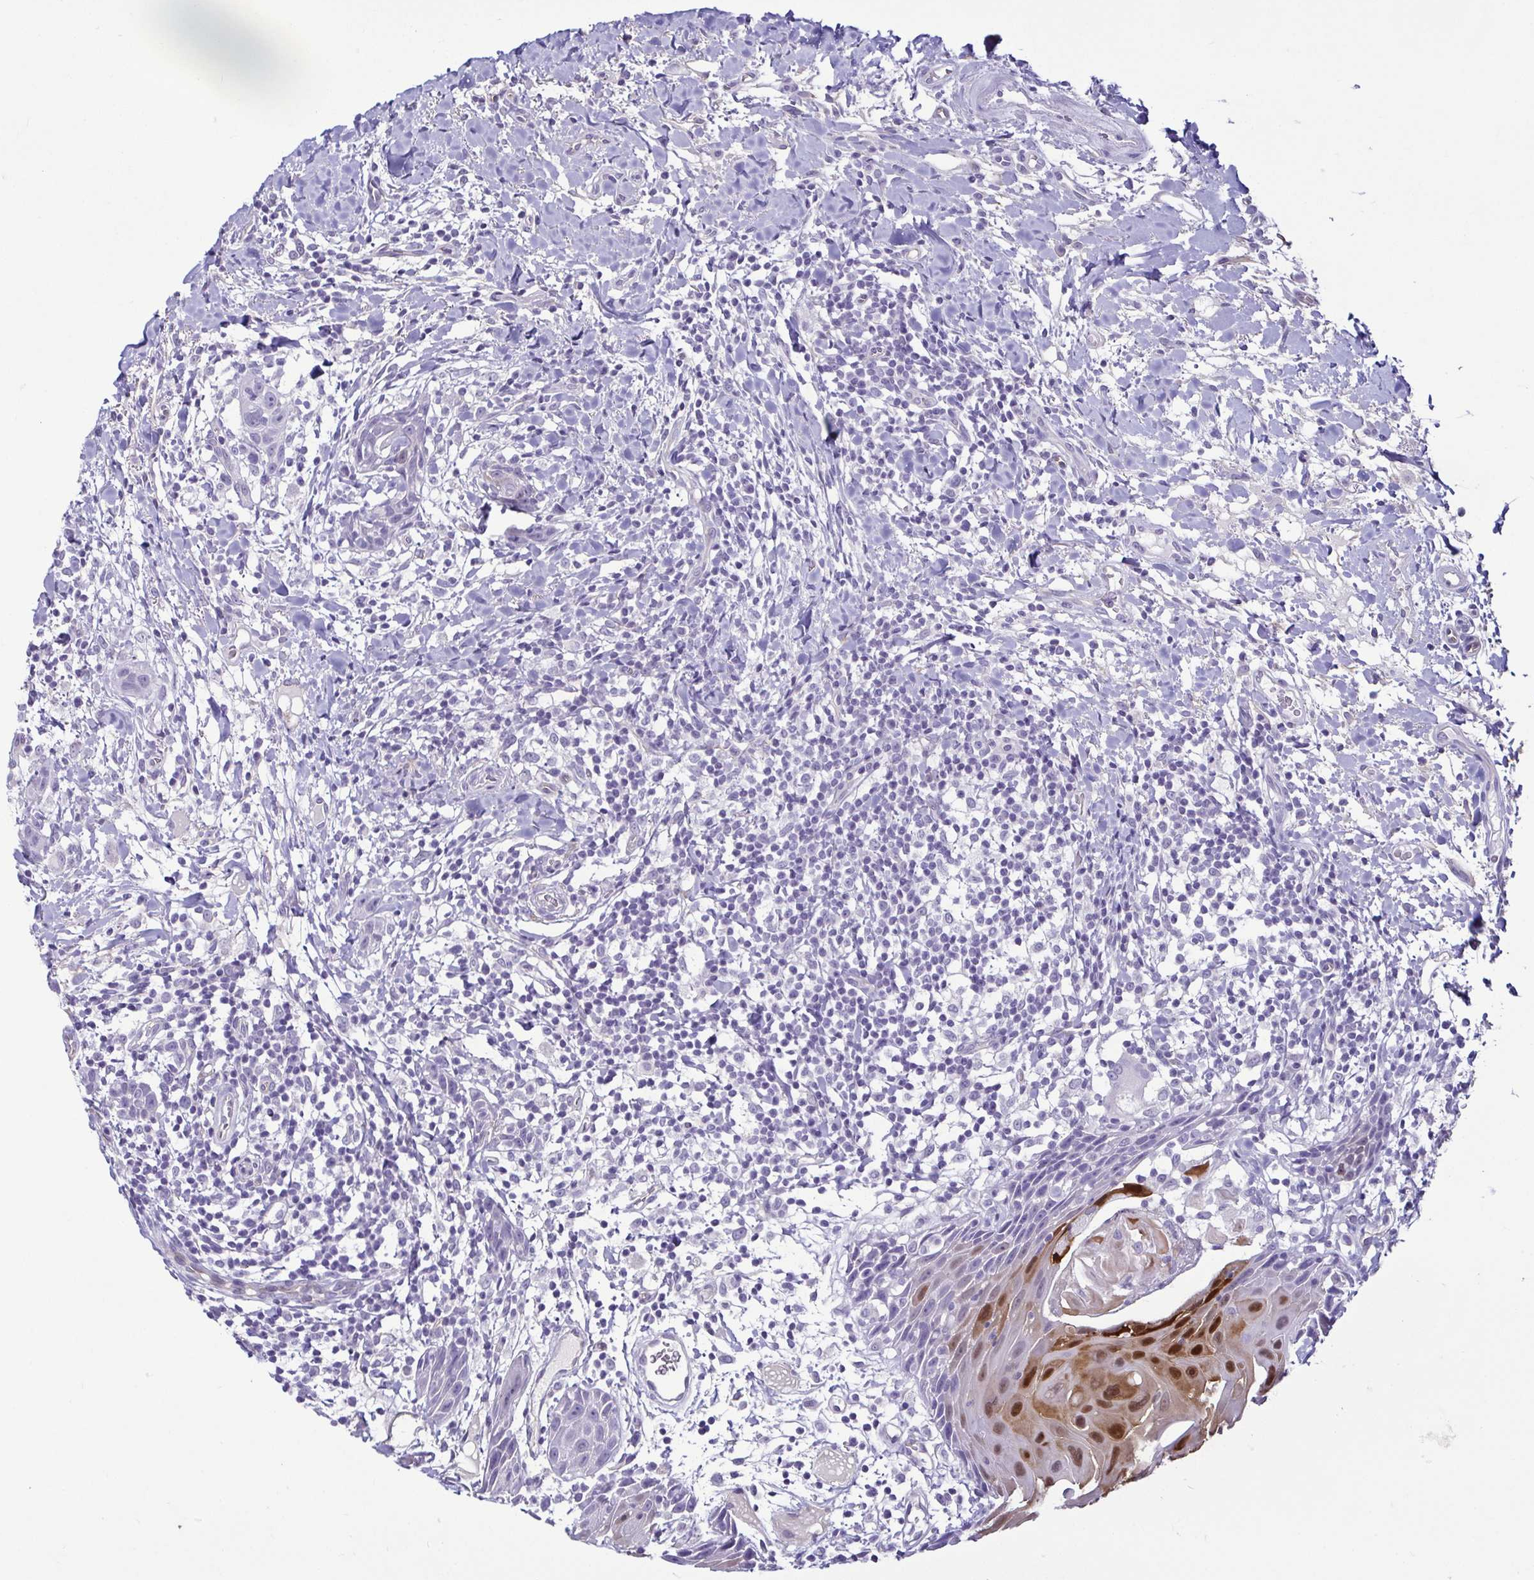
{"staining": {"intensity": "moderate", "quantity": "25%-75%", "location": "cytoplasmic/membranous,nuclear"}, "tissue": "head and neck cancer", "cell_type": "Tumor cells", "image_type": "cancer", "snomed": [{"axis": "morphology", "description": "Squamous cell carcinoma, NOS"}, {"axis": "topography", "description": "Oral tissue"}, {"axis": "topography", "description": "Head-Neck"}], "caption": "Immunohistochemistry (IHC) micrograph of squamous cell carcinoma (head and neck) stained for a protein (brown), which shows medium levels of moderate cytoplasmic/membranous and nuclear positivity in approximately 25%-75% of tumor cells.", "gene": "CASP14", "patient": {"sex": "male", "age": 49}}